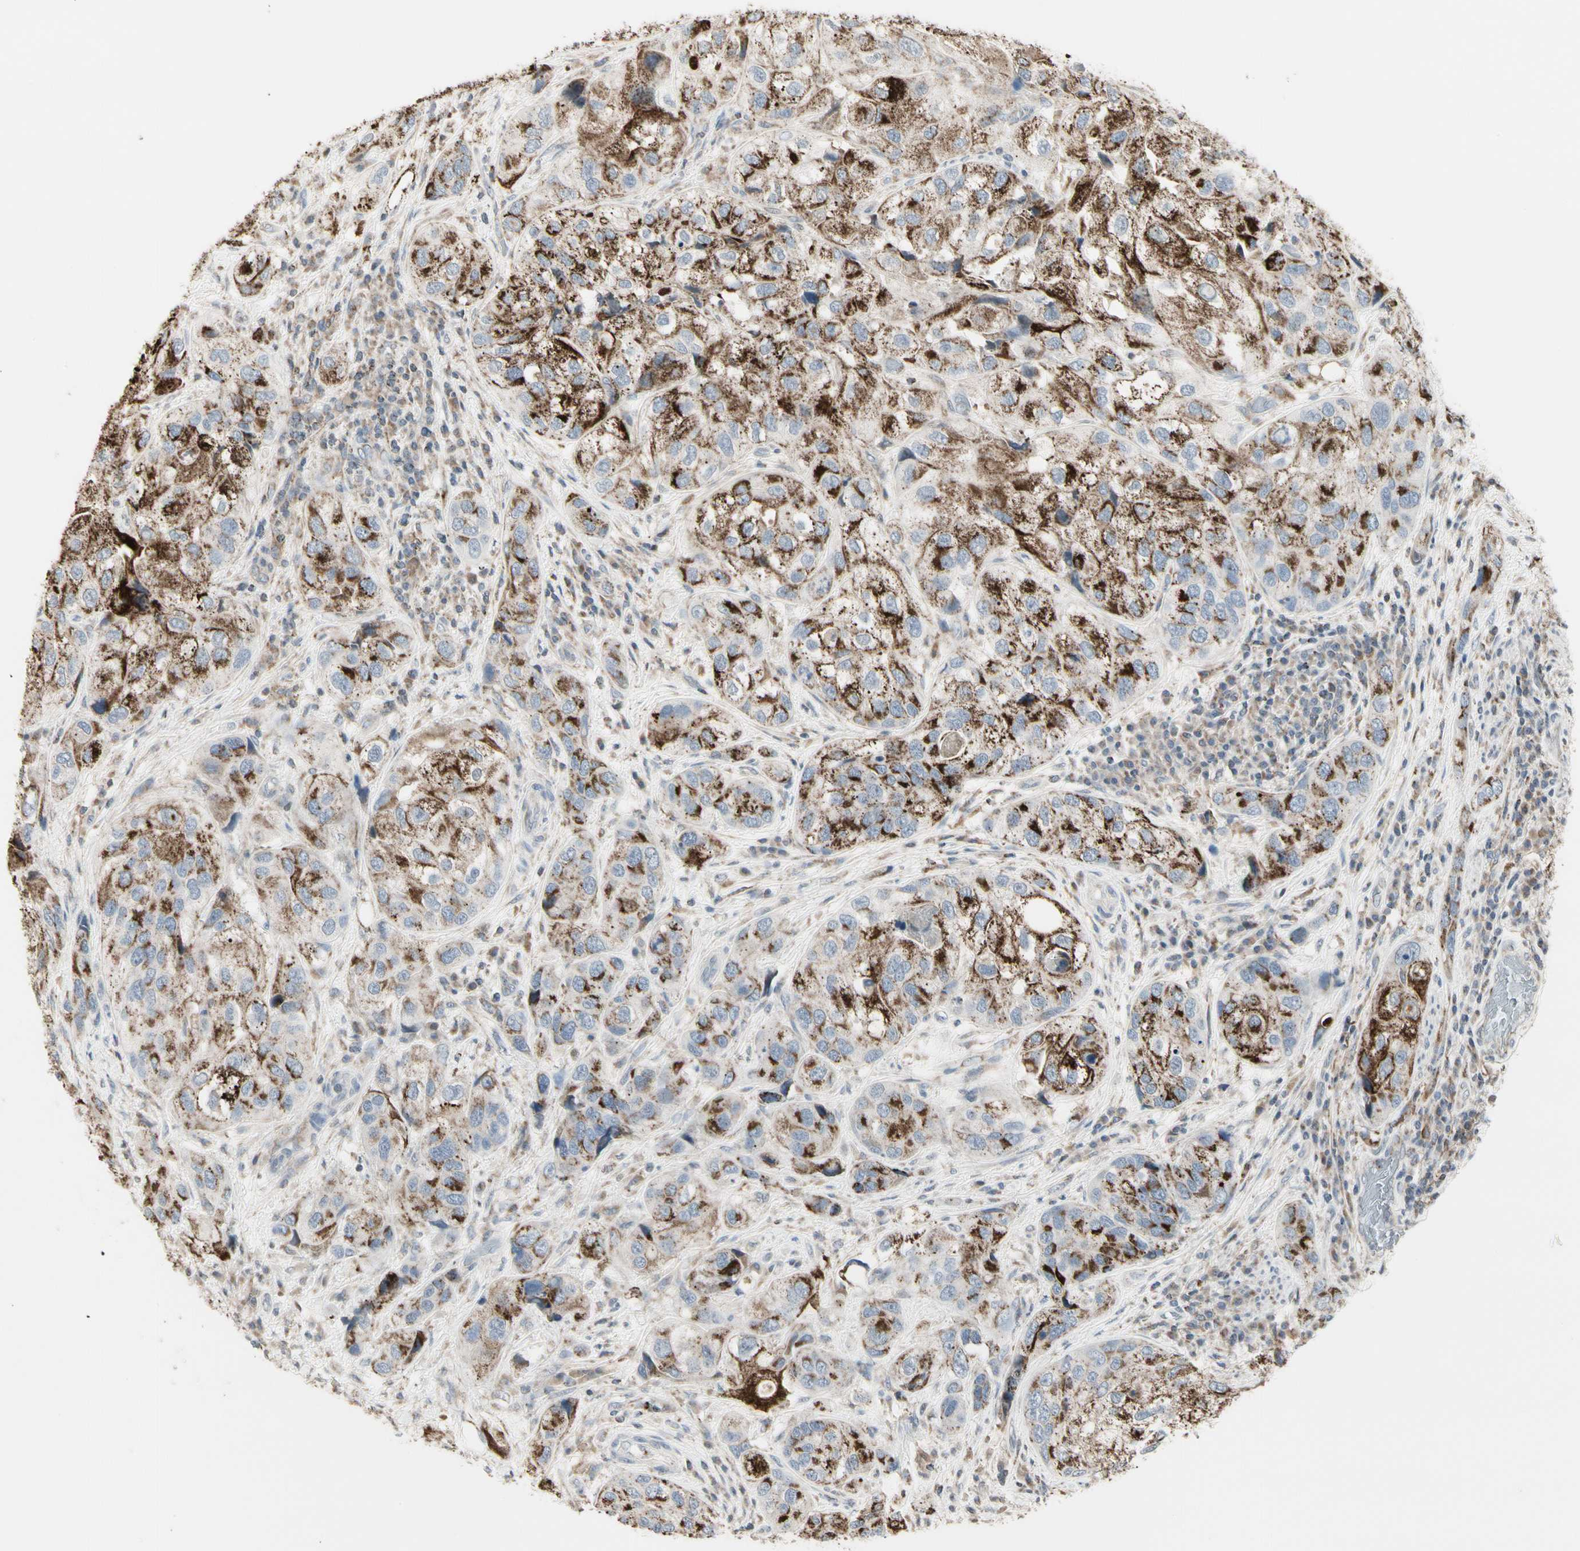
{"staining": {"intensity": "strong", "quantity": "25%-75%", "location": "cytoplasmic/membranous"}, "tissue": "urothelial cancer", "cell_type": "Tumor cells", "image_type": "cancer", "snomed": [{"axis": "morphology", "description": "Urothelial carcinoma, High grade"}, {"axis": "topography", "description": "Urinary bladder"}], "caption": "A high-resolution image shows immunohistochemistry staining of urothelial carcinoma (high-grade), which reveals strong cytoplasmic/membranous expression in approximately 25%-75% of tumor cells. The protein is stained brown, and the nuclei are stained in blue (DAB (3,3'-diaminobenzidine) IHC with brightfield microscopy, high magnification).", "gene": "TMEM176A", "patient": {"sex": "female", "age": 64}}